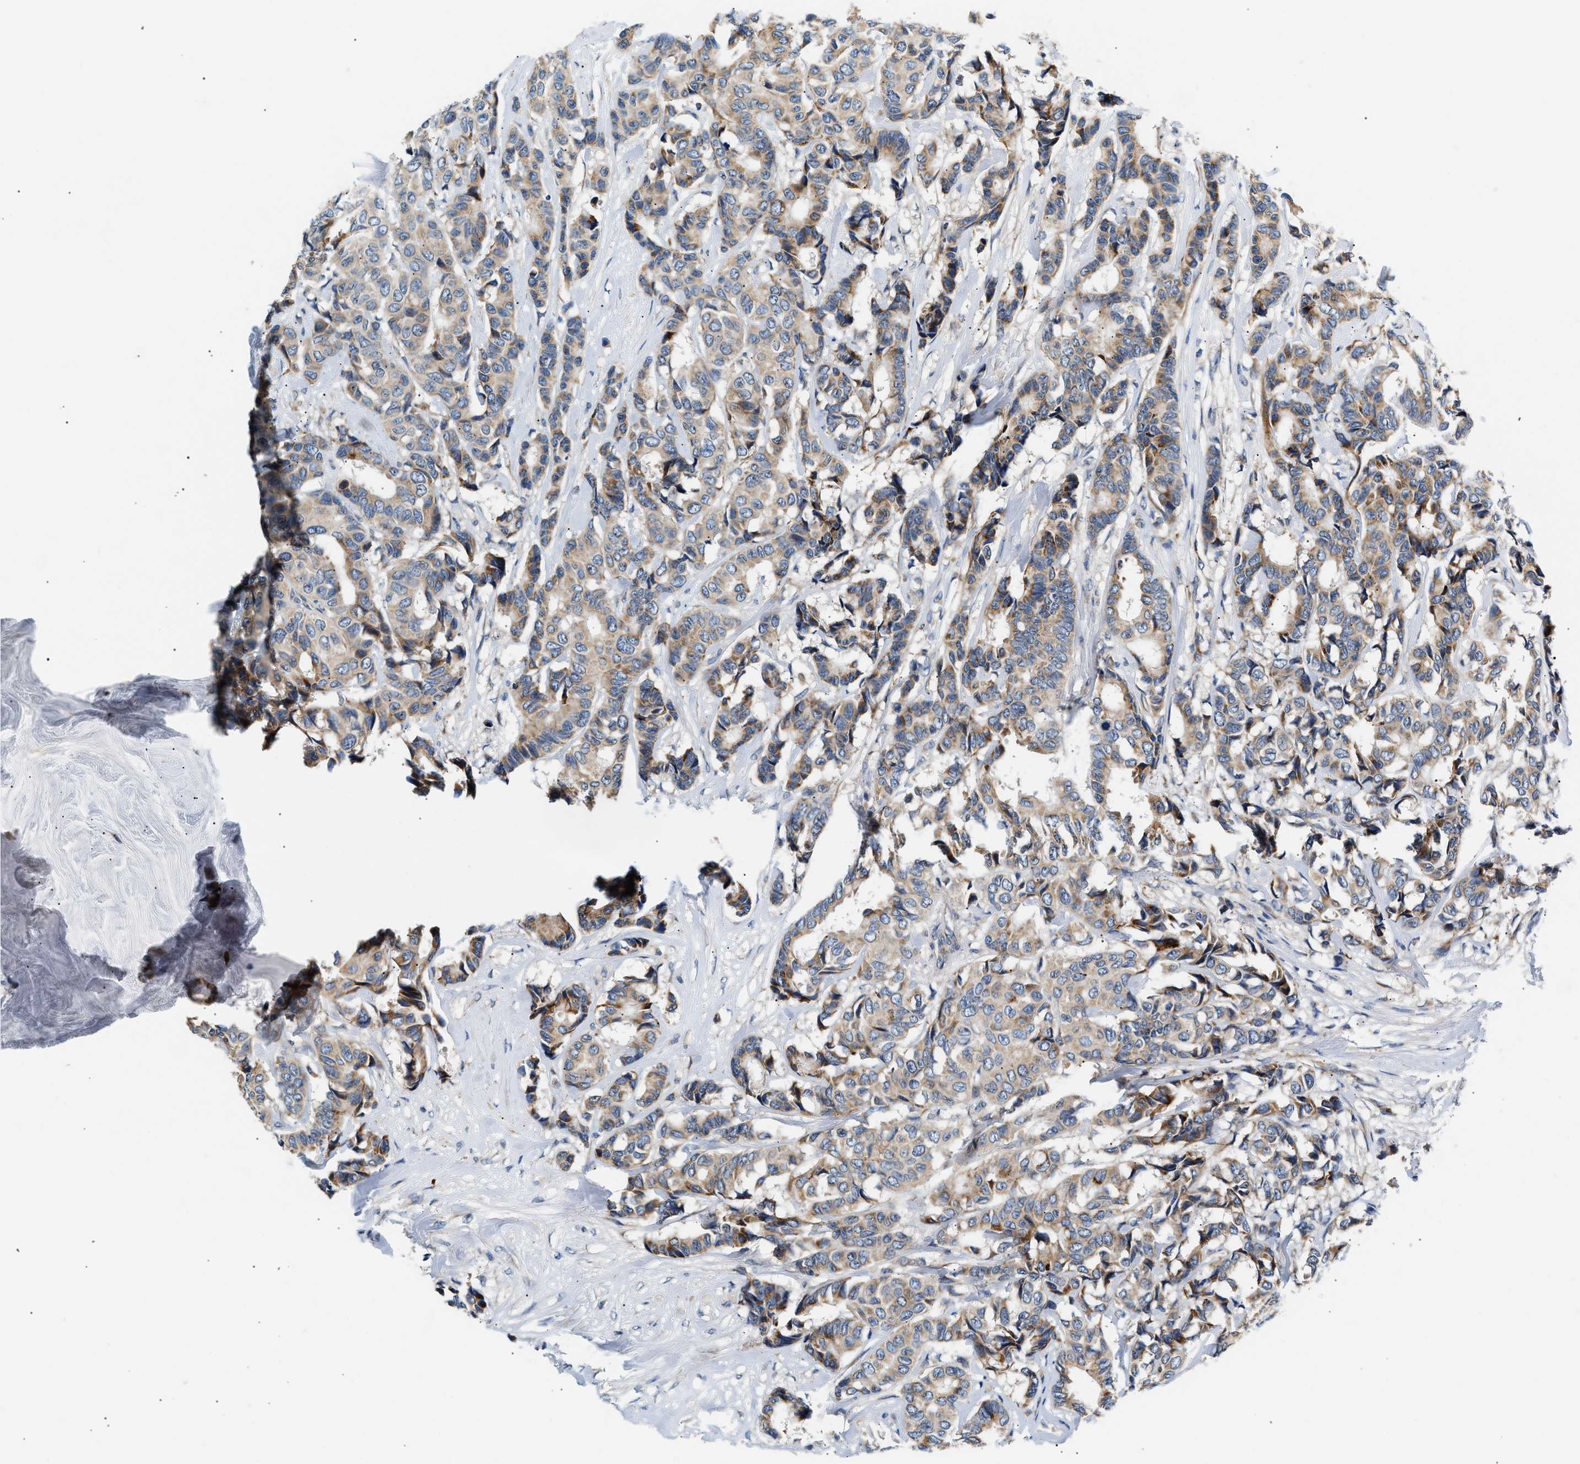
{"staining": {"intensity": "moderate", "quantity": "25%-75%", "location": "cytoplasmic/membranous"}, "tissue": "breast cancer", "cell_type": "Tumor cells", "image_type": "cancer", "snomed": [{"axis": "morphology", "description": "Duct carcinoma"}, {"axis": "topography", "description": "Breast"}], "caption": "Intraductal carcinoma (breast) stained with DAB (3,3'-diaminobenzidine) immunohistochemistry demonstrates medium levels of moderate cytoplasmic/membranous staining in about 25%-75% of tumor cells.", "gene": "IFT74", "patient": {"sex": "female", "age": 87}}